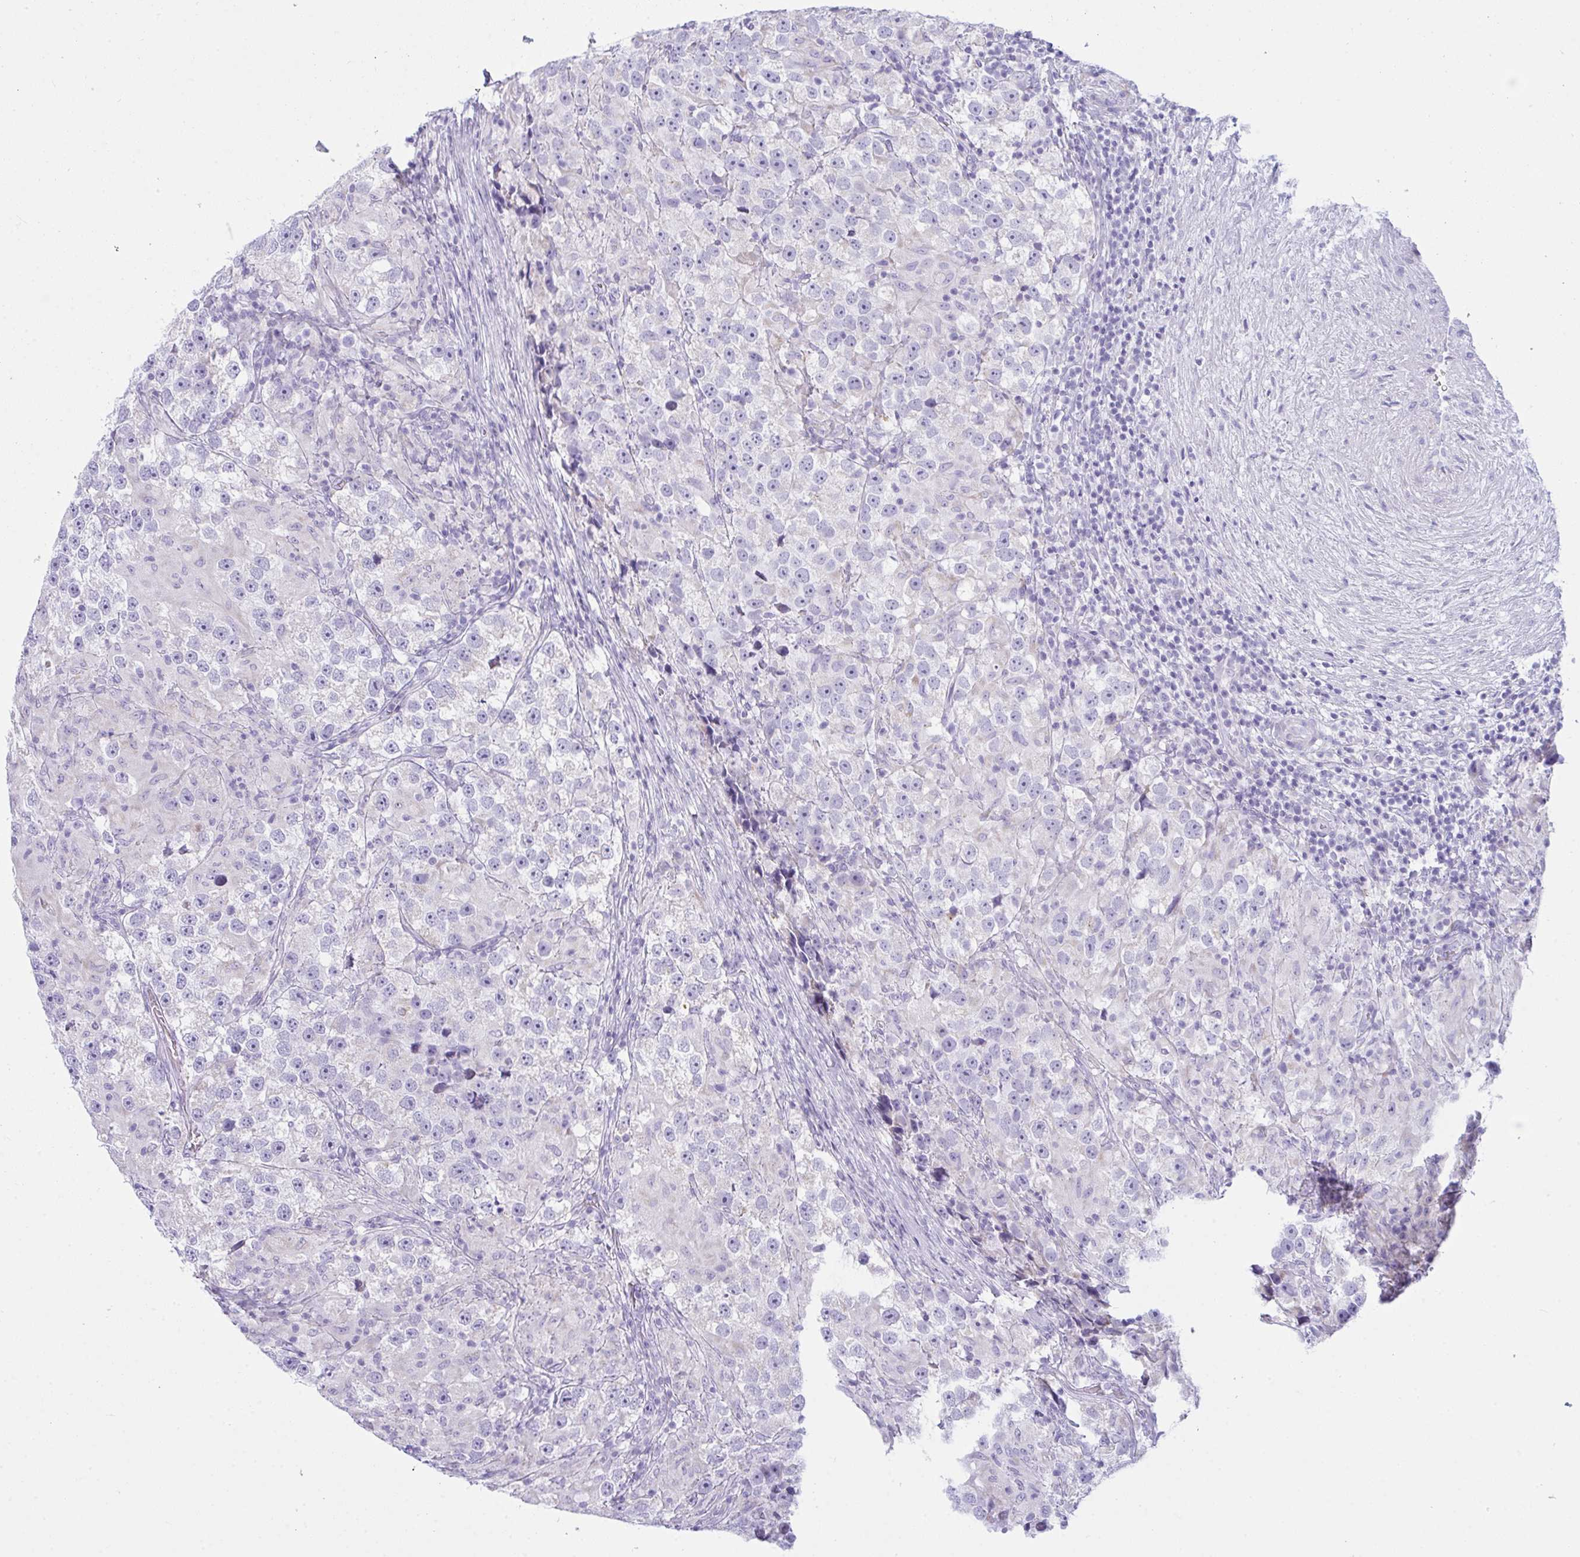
{"staining": {"intensity": "negative", "quantity": "none", "location": "none"}, "tissue": "testis cancer", "cell_type": "Tumor cells", "image_type": "cancer", "snomed": [{"axis": "morphology", "description": "Seminoma, NOS"}, {"axis": "topography", "description": "Testis"}], "caption": "DAB (3,3'-diaminobenzidine) immunohistochemical staining of testis cancer displays no significant staining in tumor cells.", "gene": "BBS1", "patient": {"sex": "male", "age": 46}}